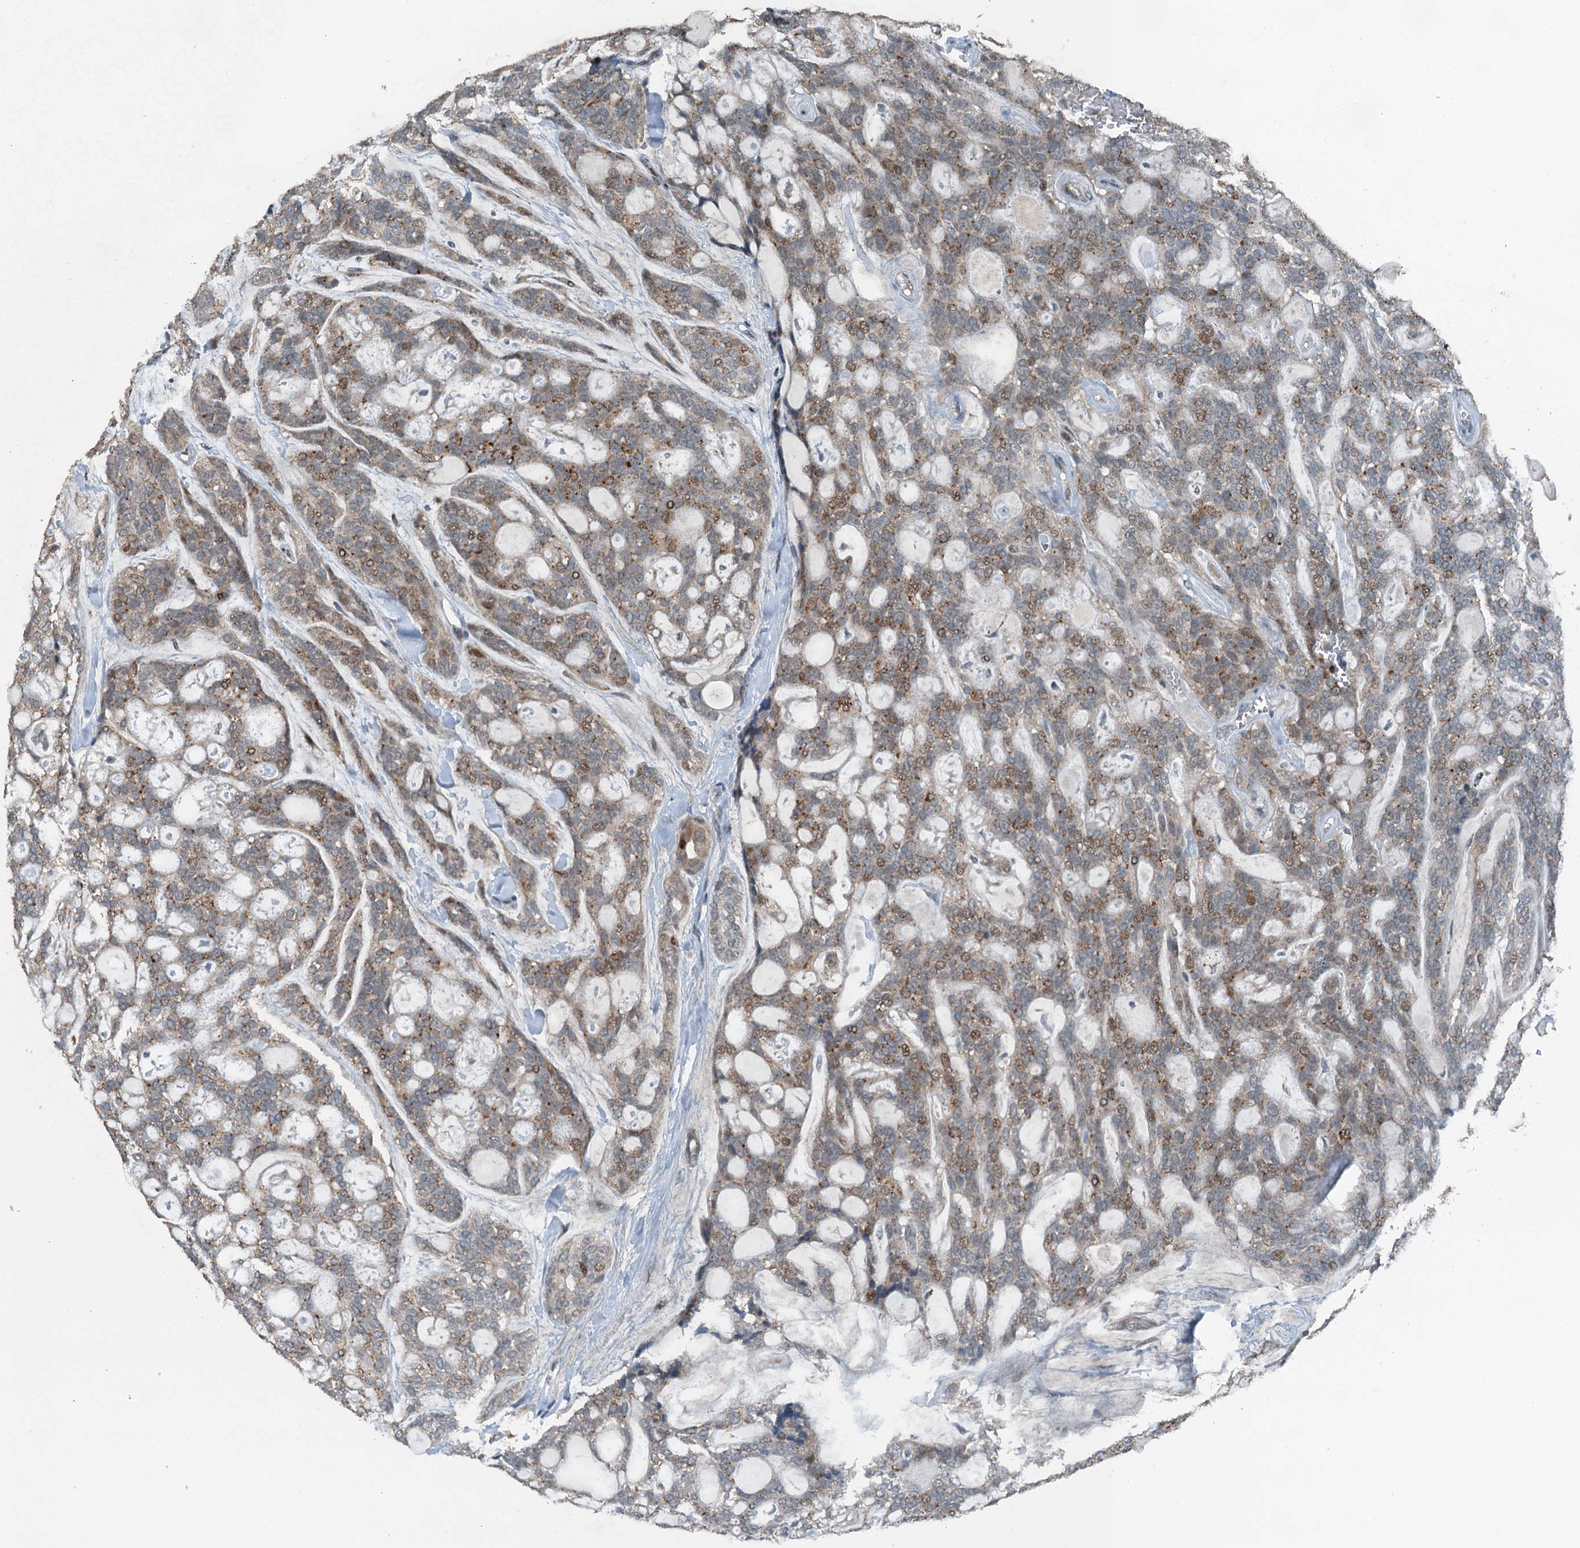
{"staining": {"intensity": "weak", "quantity": ">75%", "location": "cytoplasmic/membranous"}, "tissue": "head and neck cancer", "cell_type": "Tumor cells", "image_type": "cancer", "snomed": [{"axis": "morphology", "description": "Adenocarcinoma, NOS"}, {"axis": "topography", "description": "Head-Neck"}], "caption": "This photomicrograph reveals immunohistochemistry (IHC) staining of head and neck cancer (adenocarcinoma), with low weak cytoplasmic/membranous expression in about >75% of tumor cells.", "gene": "BMERB1", "patient": {"sex": "male", "age": 66}}